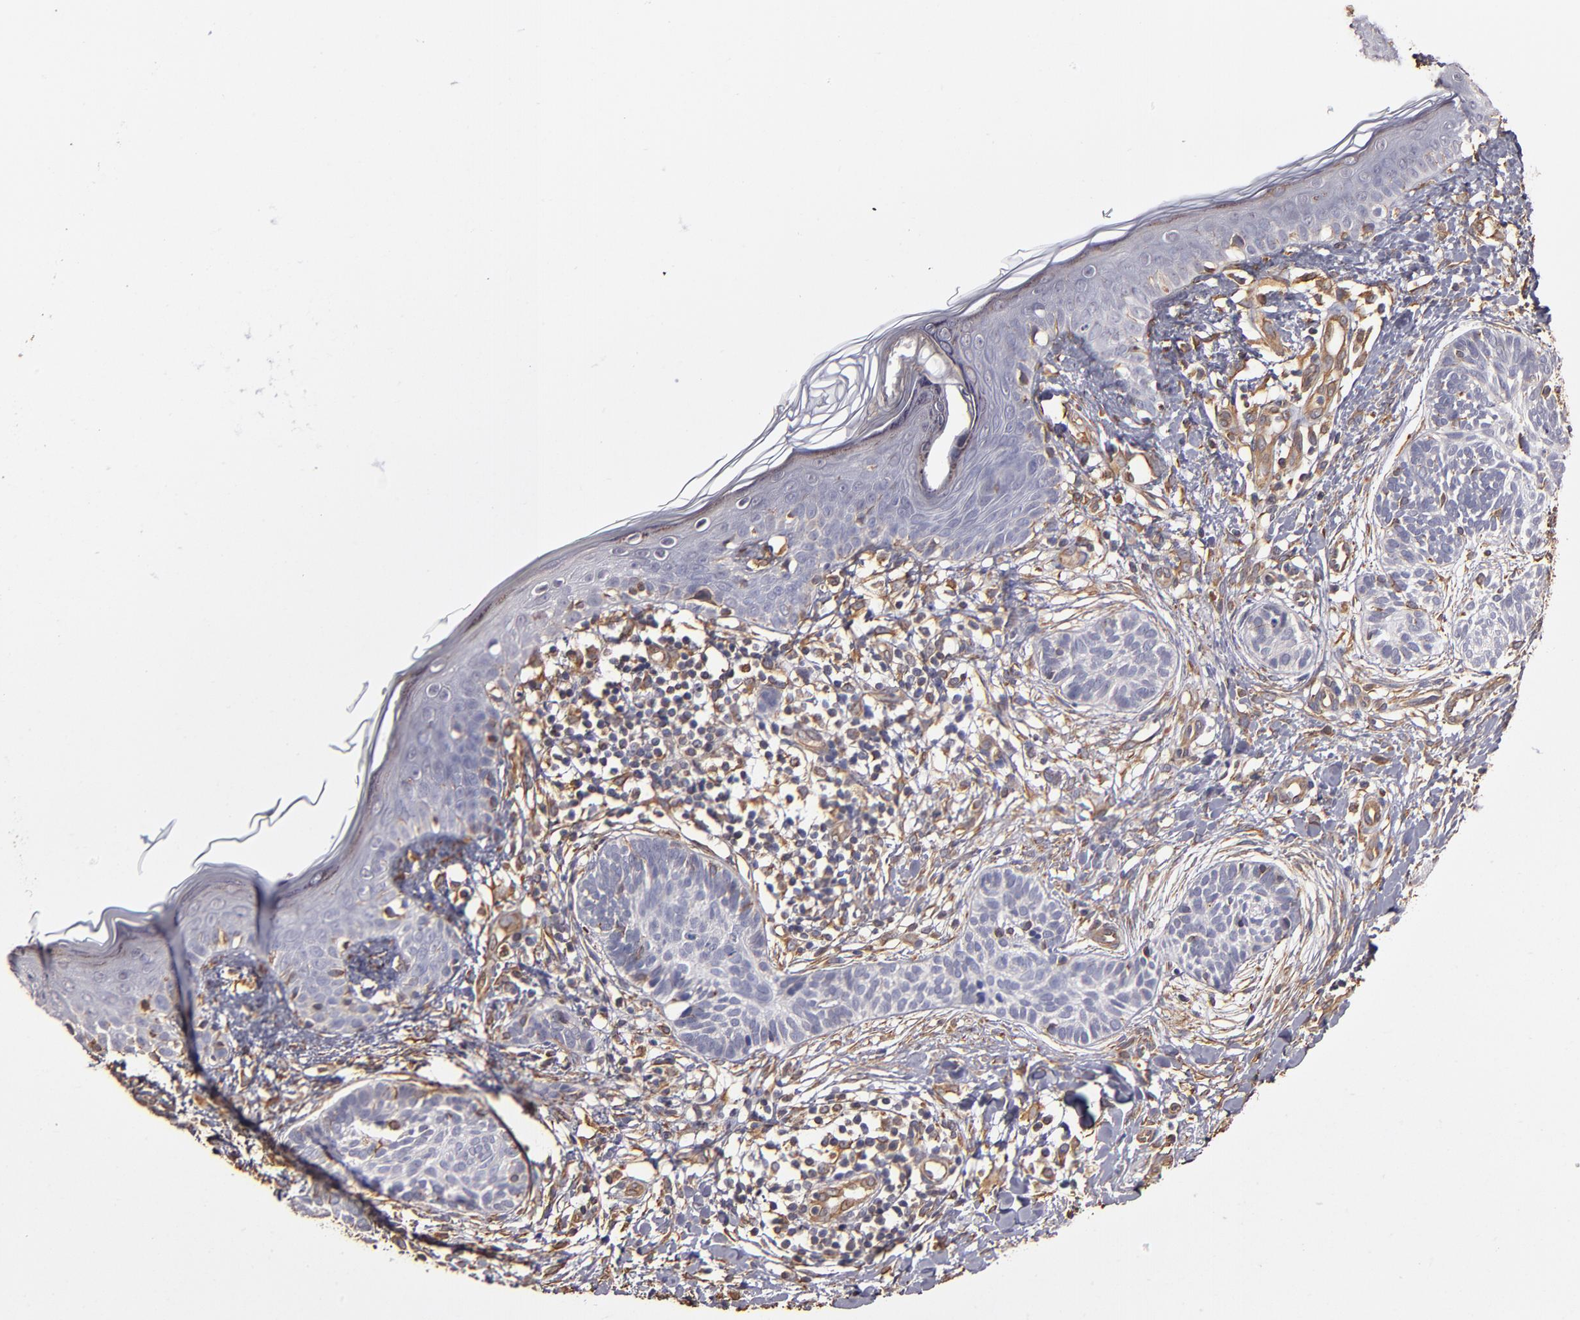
{"staining": {"intensity": "negative", "quantity": "none", "location": "none"}, "tissue": "skin cancer", "cell_type": "Tumor cells", "image_type": "cancer", "snomed": [{"axis": "morphology", "description": "Normal tissue, NOS"}, {"axis": "morphology", "description": "Basal cell carcinoma"}, {"axis": "topography", "description": "Skin"}], "caption": "IHC photomicrograph of neoplastic tissue: skin cancer (basal cell carcinoma) stained with DAB (3,3'-diaminobenzidine) shows no significant protein expression in tumor cells.", "gene": "ABCC1", "patient": {"sex": "male", "age": 63}}